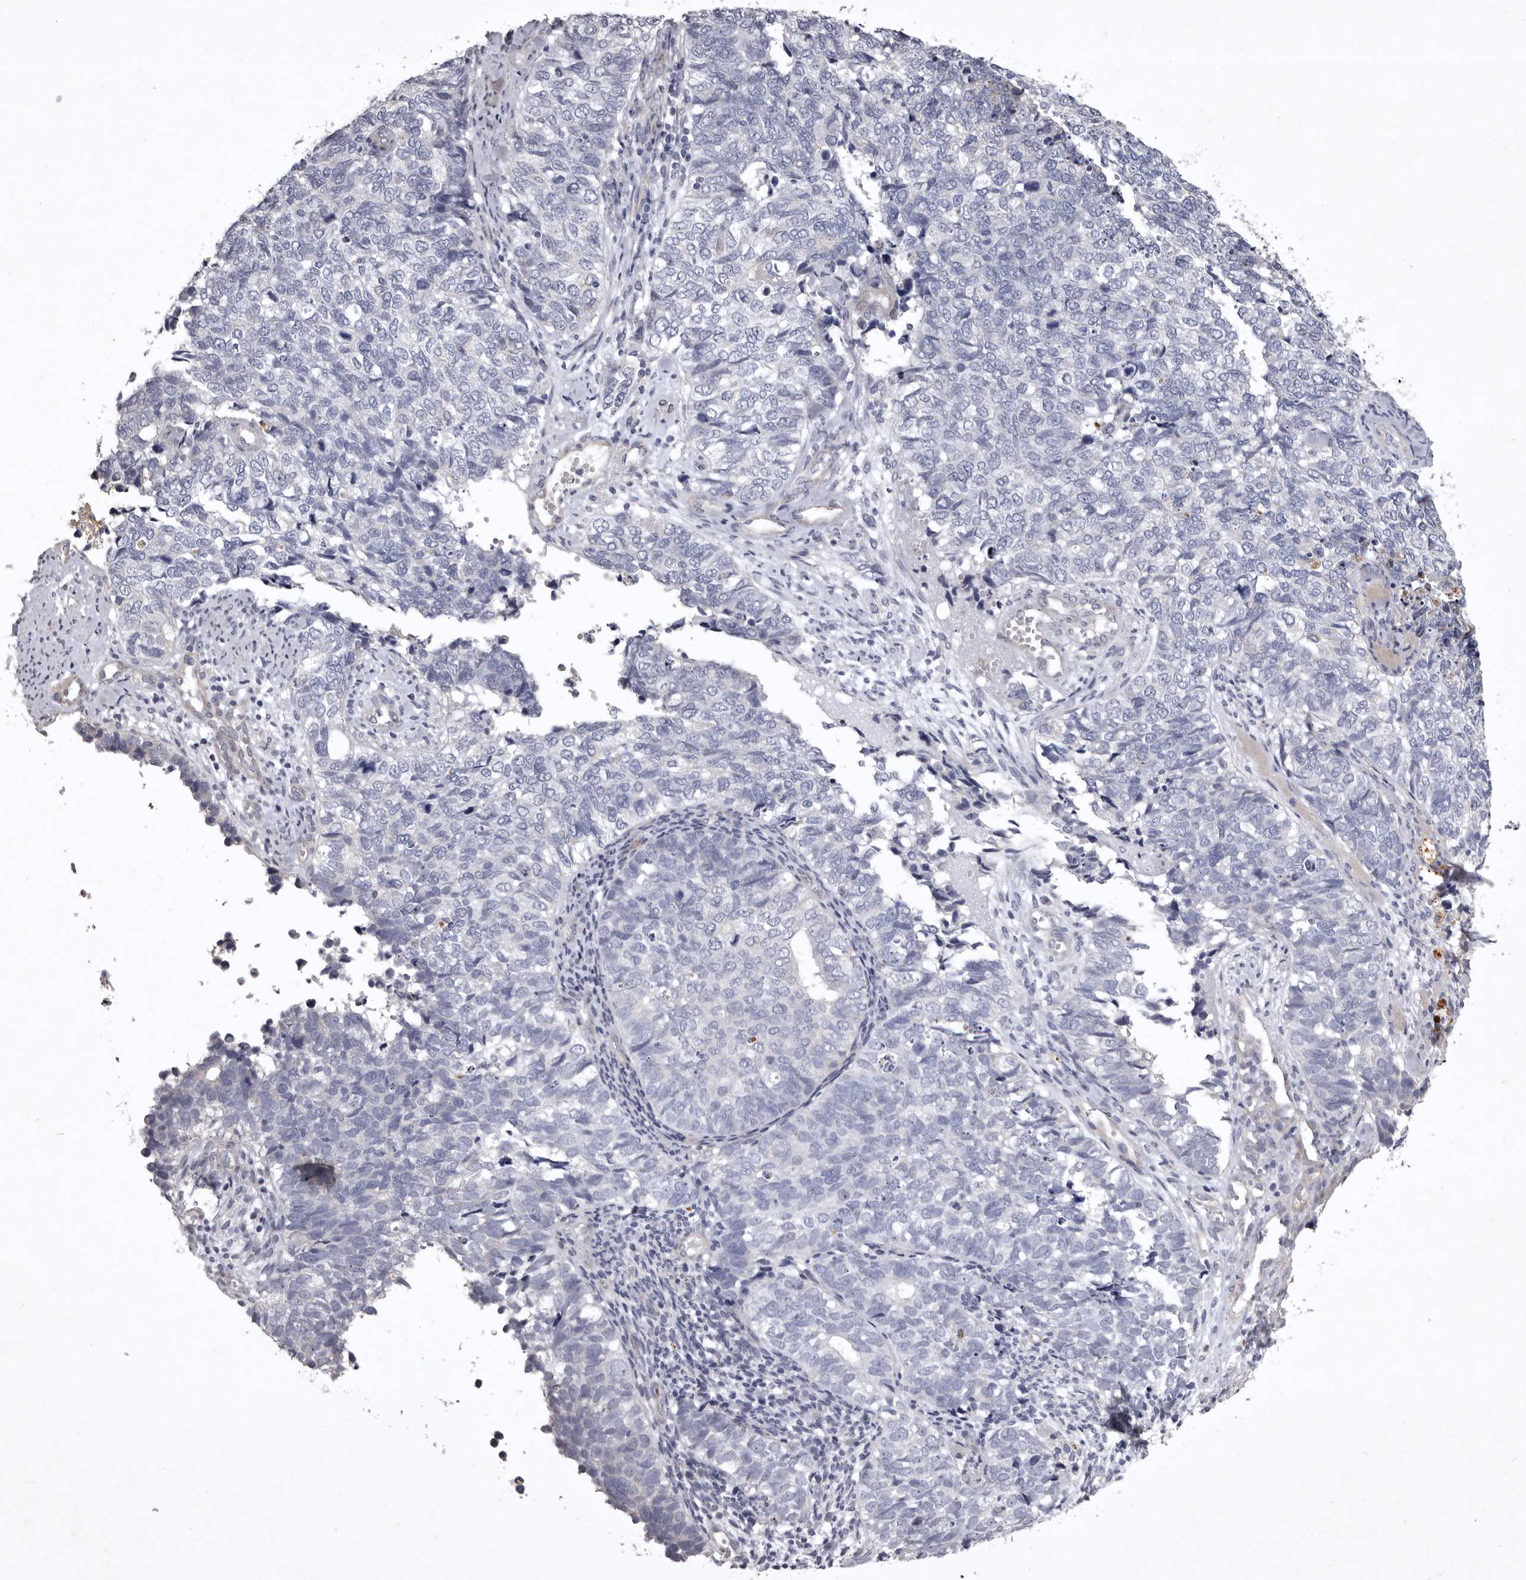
{"staining": {"intensity": "negative", "quantity": "none", "location": "none"}, "tissue": "cervical cancer", "cell_type": "Tumor cells", "image_type": "cancer", "snomed": [{"axis": "morphology", "description": "Squamous cell carcinoma, NOS"}, {"axis": "topography", "description": "Cervix"}], "caption": "A photomicrograph of cervical squamous cell carcinoma stained for a protein reveals no brown staining in tumor cells. (DAB (3,3'-diaminobenzidine) IHC, high magnification).", "gene": "NKAIN4", "patient": {"sex": "female", "age": 63}}